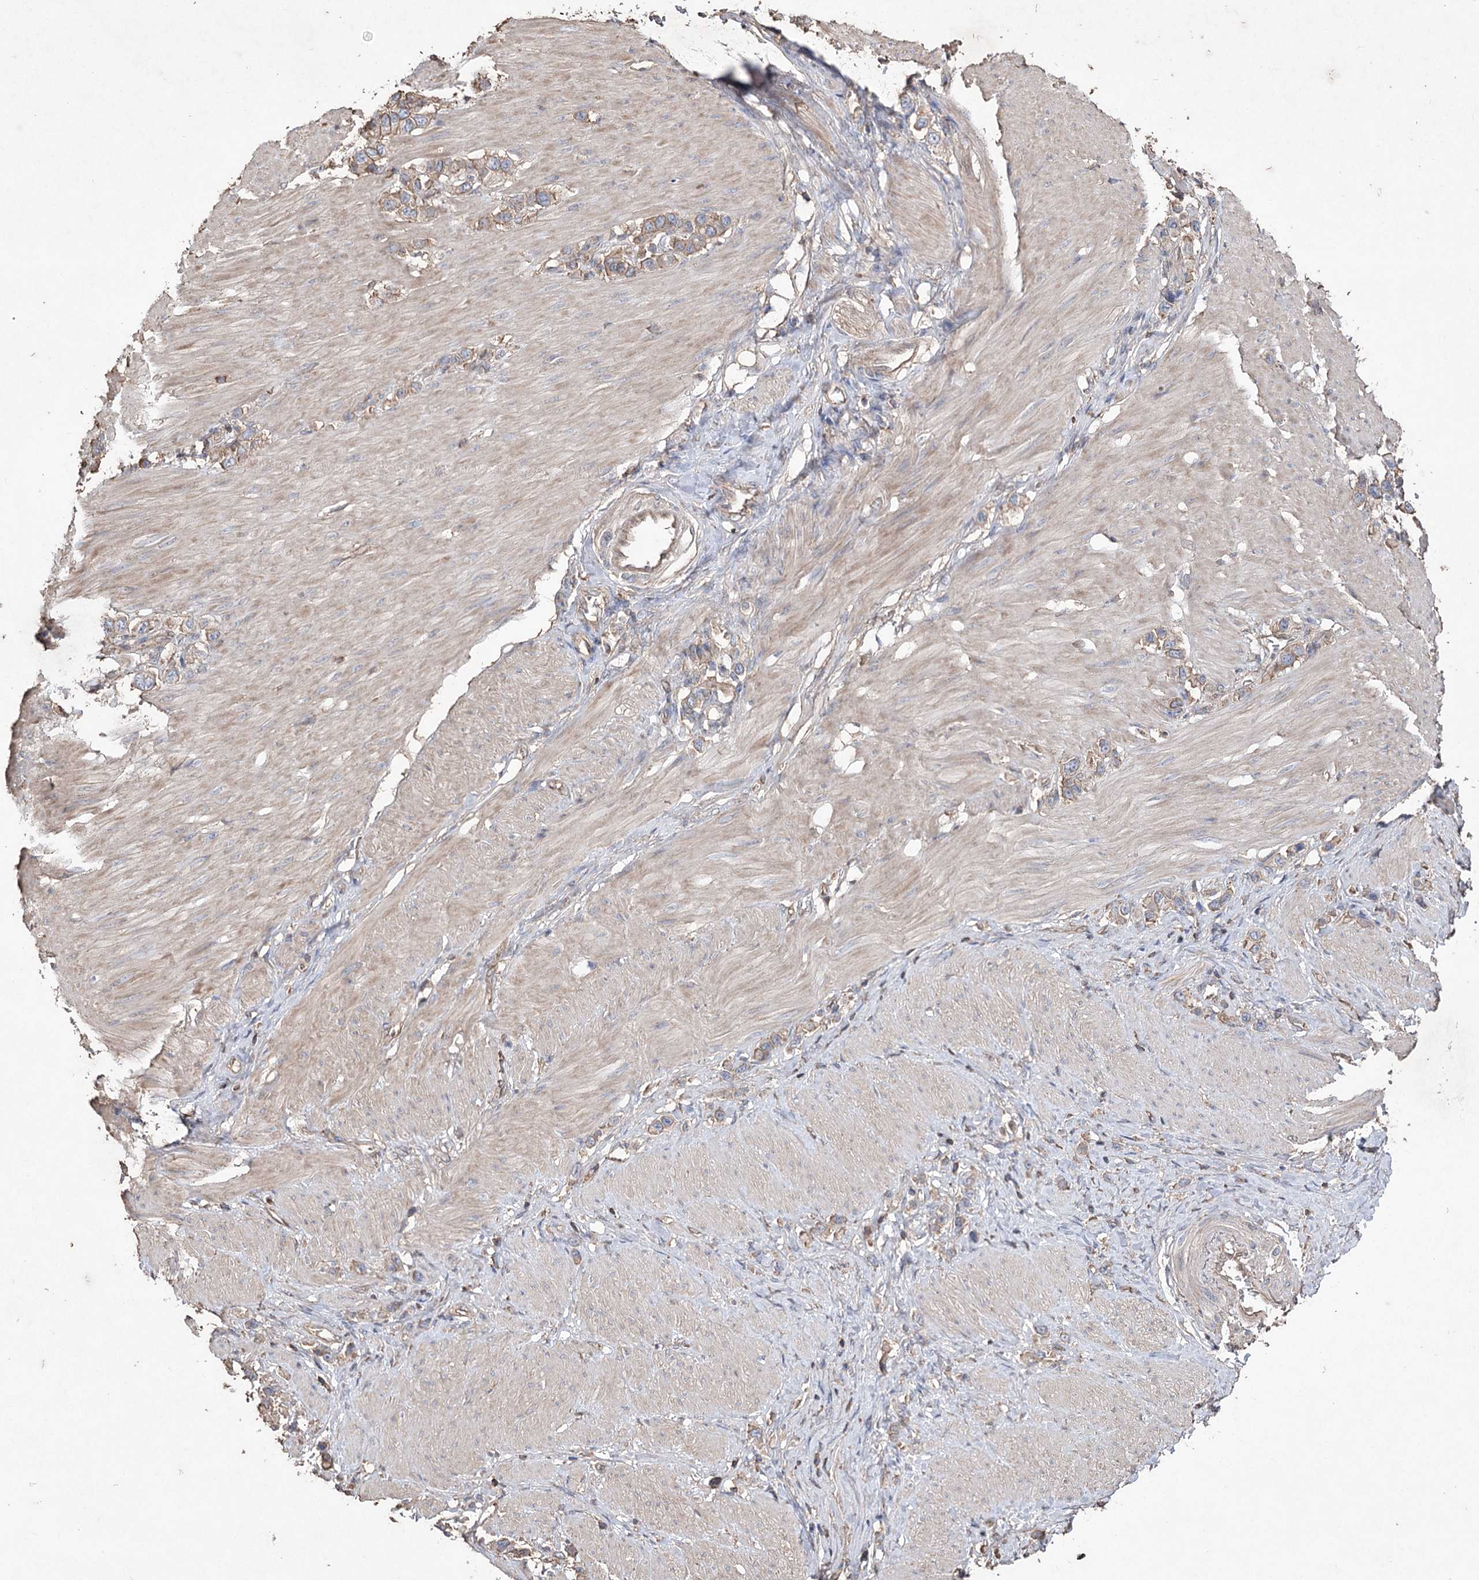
{"staining": {"intensity": "weak", "quantity": "25%-75%", "location": "cytoplasmic/membranous"}, "tissue": "stomach cancer", "cell_type": "Tumor cells", "image_type": "cancer", "snomed": [{"axis": "morphology", "description": "Normal tissue, NOS"}, {"axis": "morphology", "description": "Adenocarcinoma, NOS"}, {"axis": "topography", "description": "Stomach, upper"}, {"axis": "topography", "description": "Stomach"}], "caption": "Approximately 25%-75% of tumor cells in human stomach adenocarcinoma demonstrate weak cytoplasmic/membranous protein expression as visualized by brown immunohistochemical staining.", "gene": "FAM13B", "patient": {"sex": "female", "age": 65}}